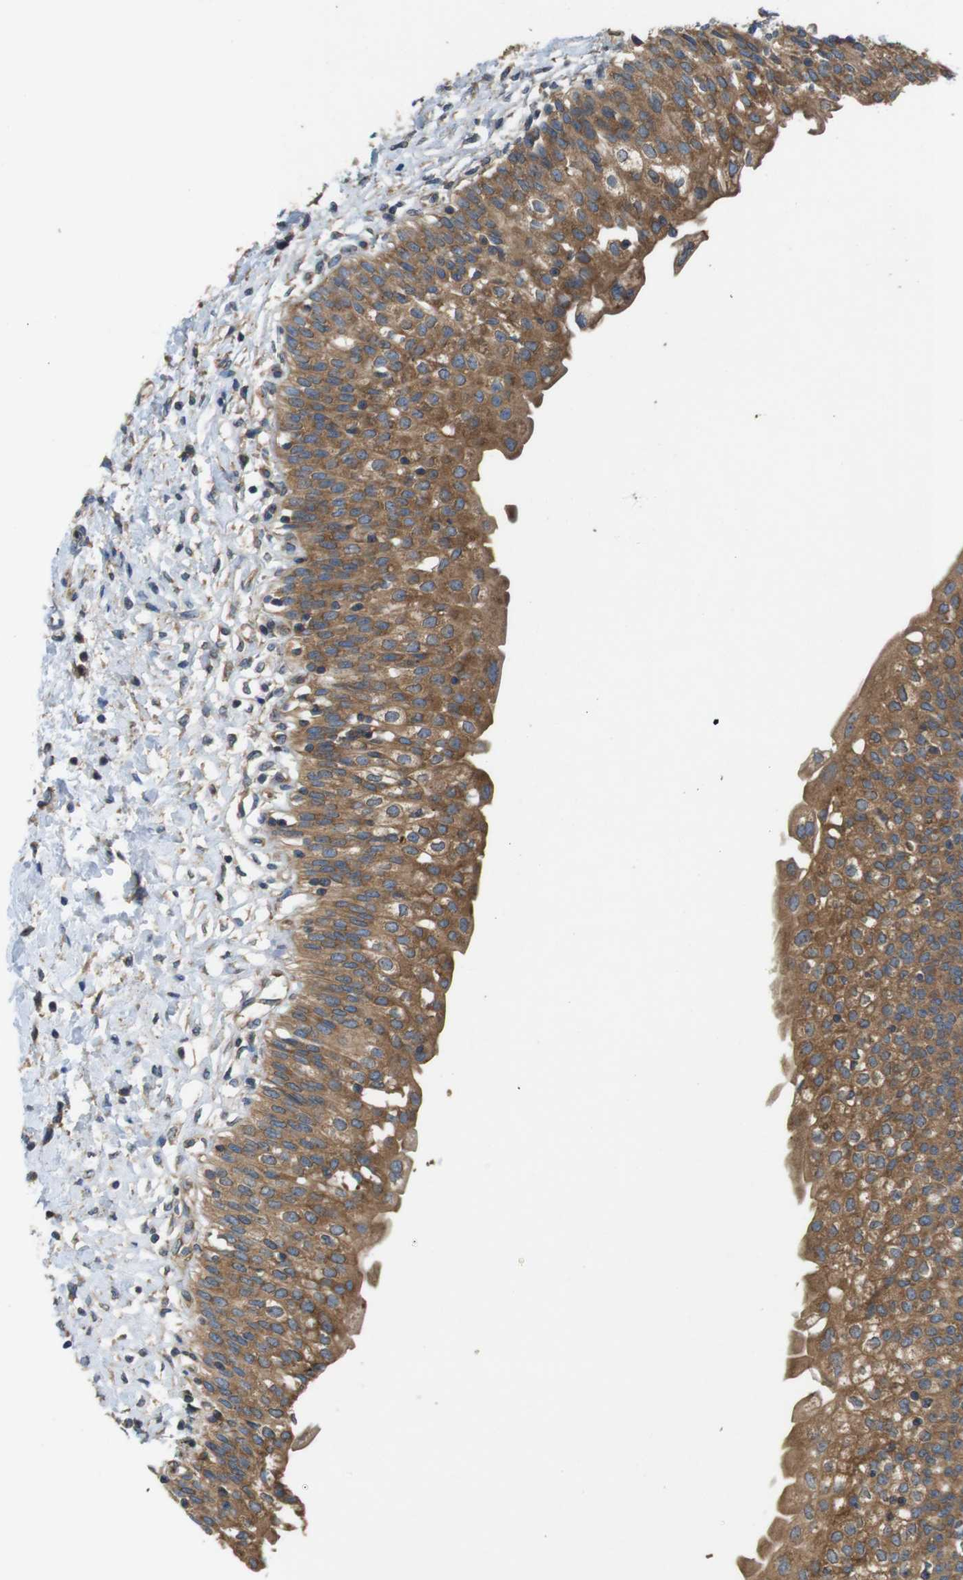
{"staining": {"intensity": "moderate", "quantity": ">75%", "location": "cytoplasmic/membranous"}, "tissue": "urinary bladder", "cell_type": "Urothelial cells", "image_type": "normal", "snomed": [{"axis": "morphology", "description": "Normal tissue, NOS"}, {"axis": "topography", "description": "Urinary bladder"}], "caption": "The photomicrograph shows a brown stain indicating the presence of a protein in the cytoplasmic/membranous of urothelial cells in urinary bladder.", "gene": "DCTN1", "patient": {"sex": "male", "age": 55}}